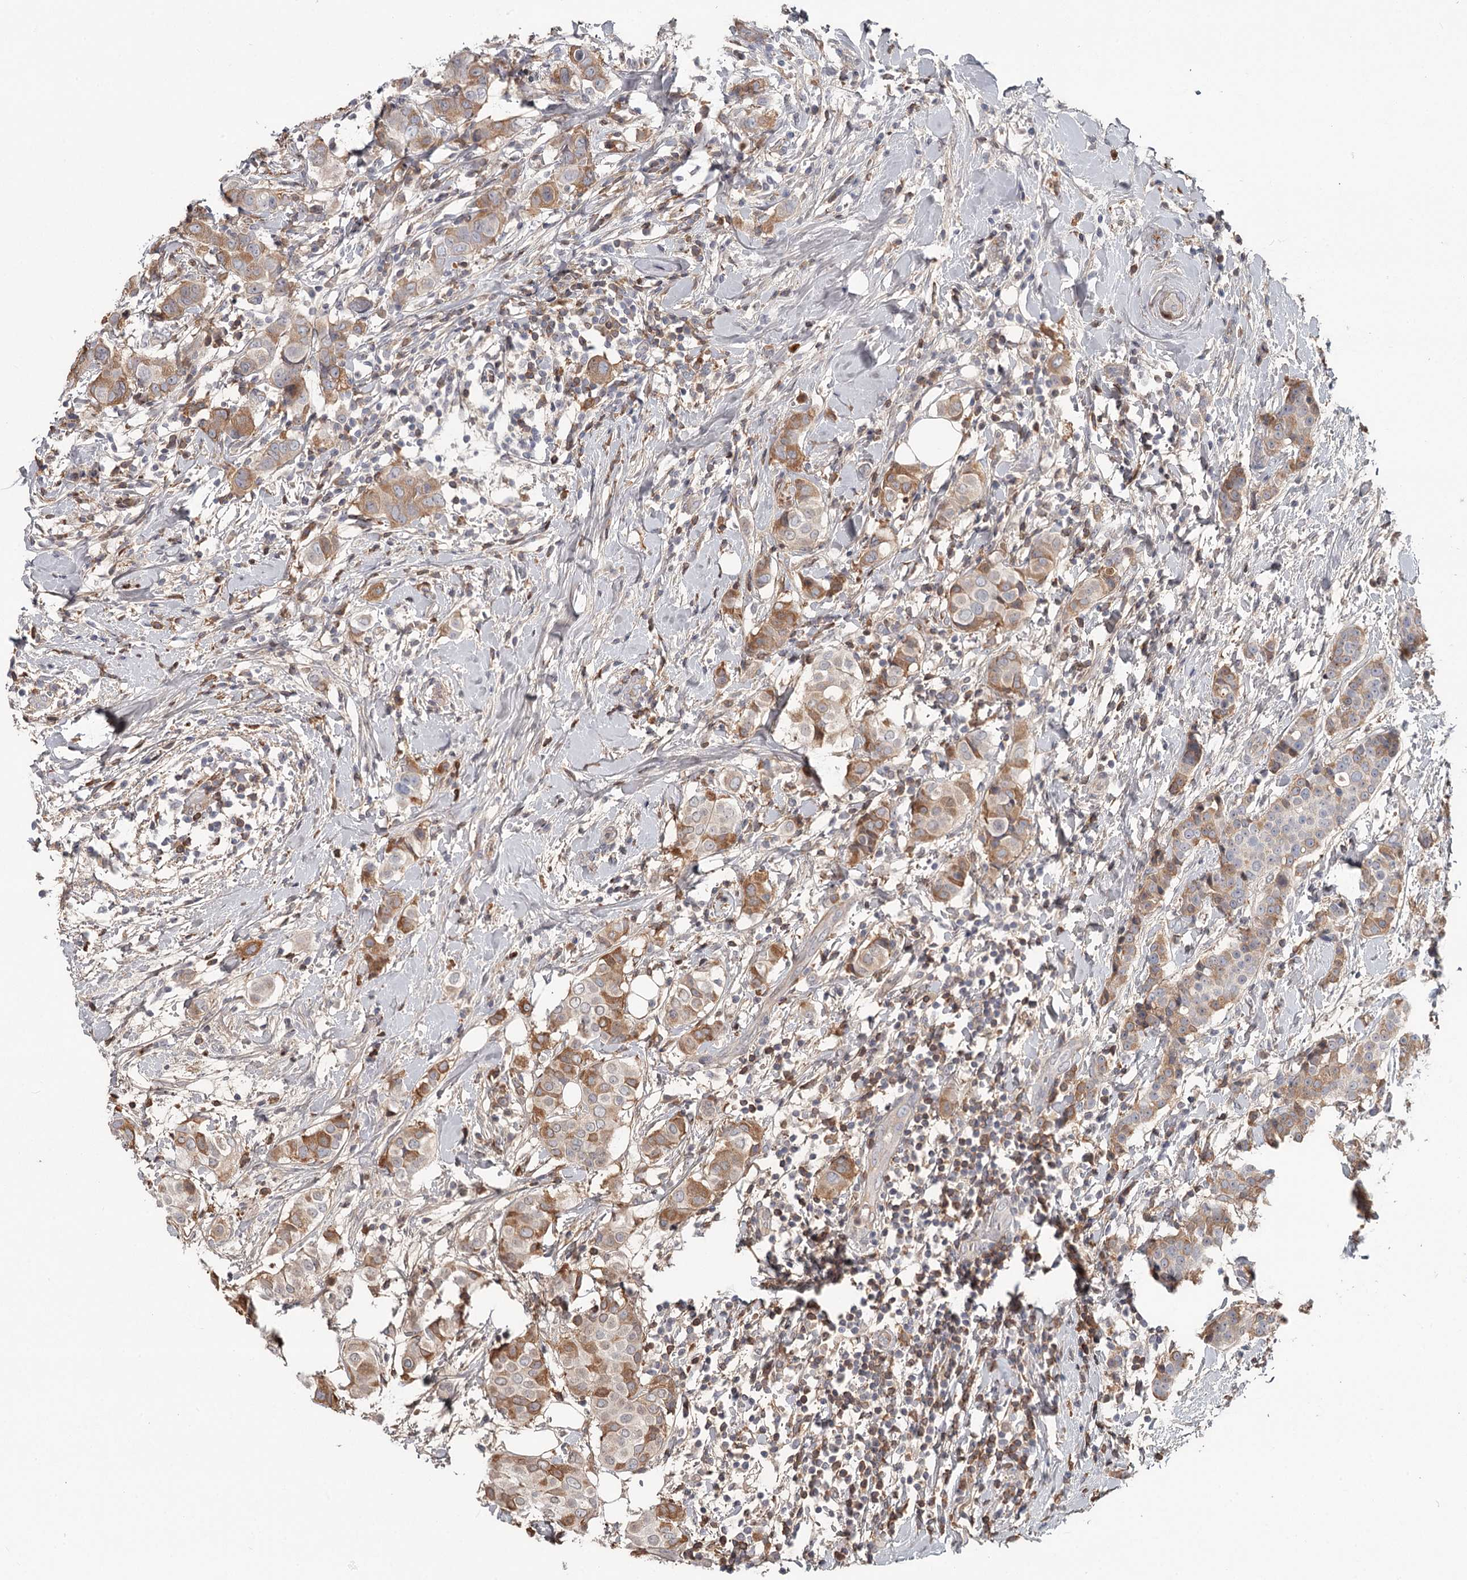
{"staining": {"intensity": "moderate", "quantity": "25%-75%", "location": "cytoplasmic/membranous"}, "tissue": "breast cancer", "cell_type": "Tumor cells", "image_type": "cancer", "snomed": [{"axis": "morphology", "description": "Lobular carcinoma"}, {"axis": "topography", "description": "Breast"}], "caption": "Lobular carcinoma (breast) tissue displays moderate cytoplasmic/membranous staining in about 25%-75% of tumor cells", "gene": "DHRS9", "patient": {"sex": "female", "age": 51}}